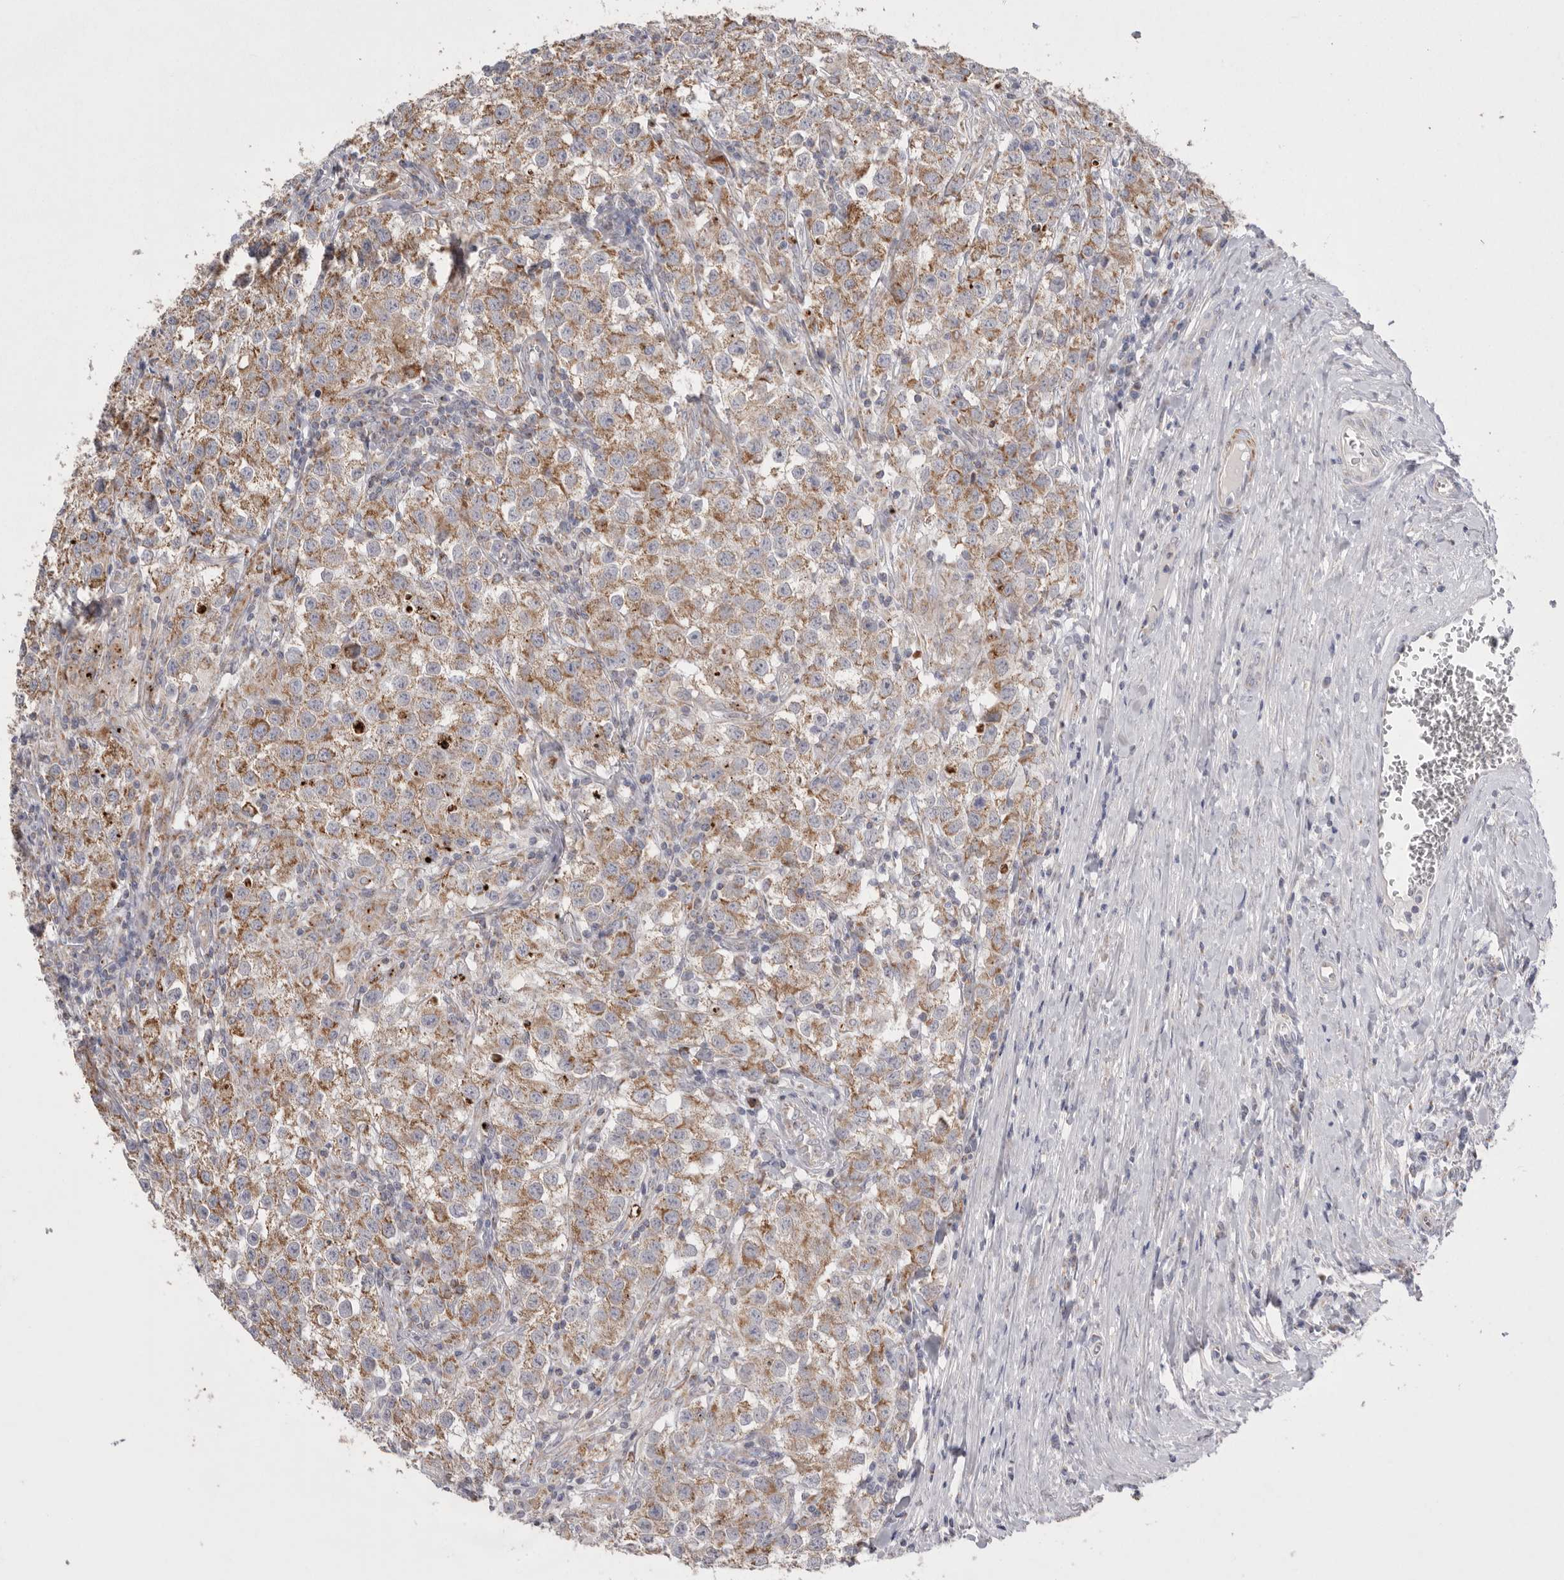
{"staining": {"intensity": "moderate", "quantity": ">75%", "location": "cytoplasmic/membranous"}, "tissue": "testis cancer", "cell_type": "Tumor cells", "image_type": "cancer", "snomed": [{"axis": "morphology", "description": "Seminoma, NOS"}, {"axis": "morphology", "description": "Carcinoma, Embryonal, NOS"}, {"axis": "topography", "description": "Testis"}], "caption": "IHC of testis seminoma reveals medium levels of moderate cytoplasmic/membranous expression in approximately >75% of tumor cells. (IHC, brightfield microscopy, high magnification).", "gene": "VDAC3", "patient": {"sex": "male", "age": 43}}